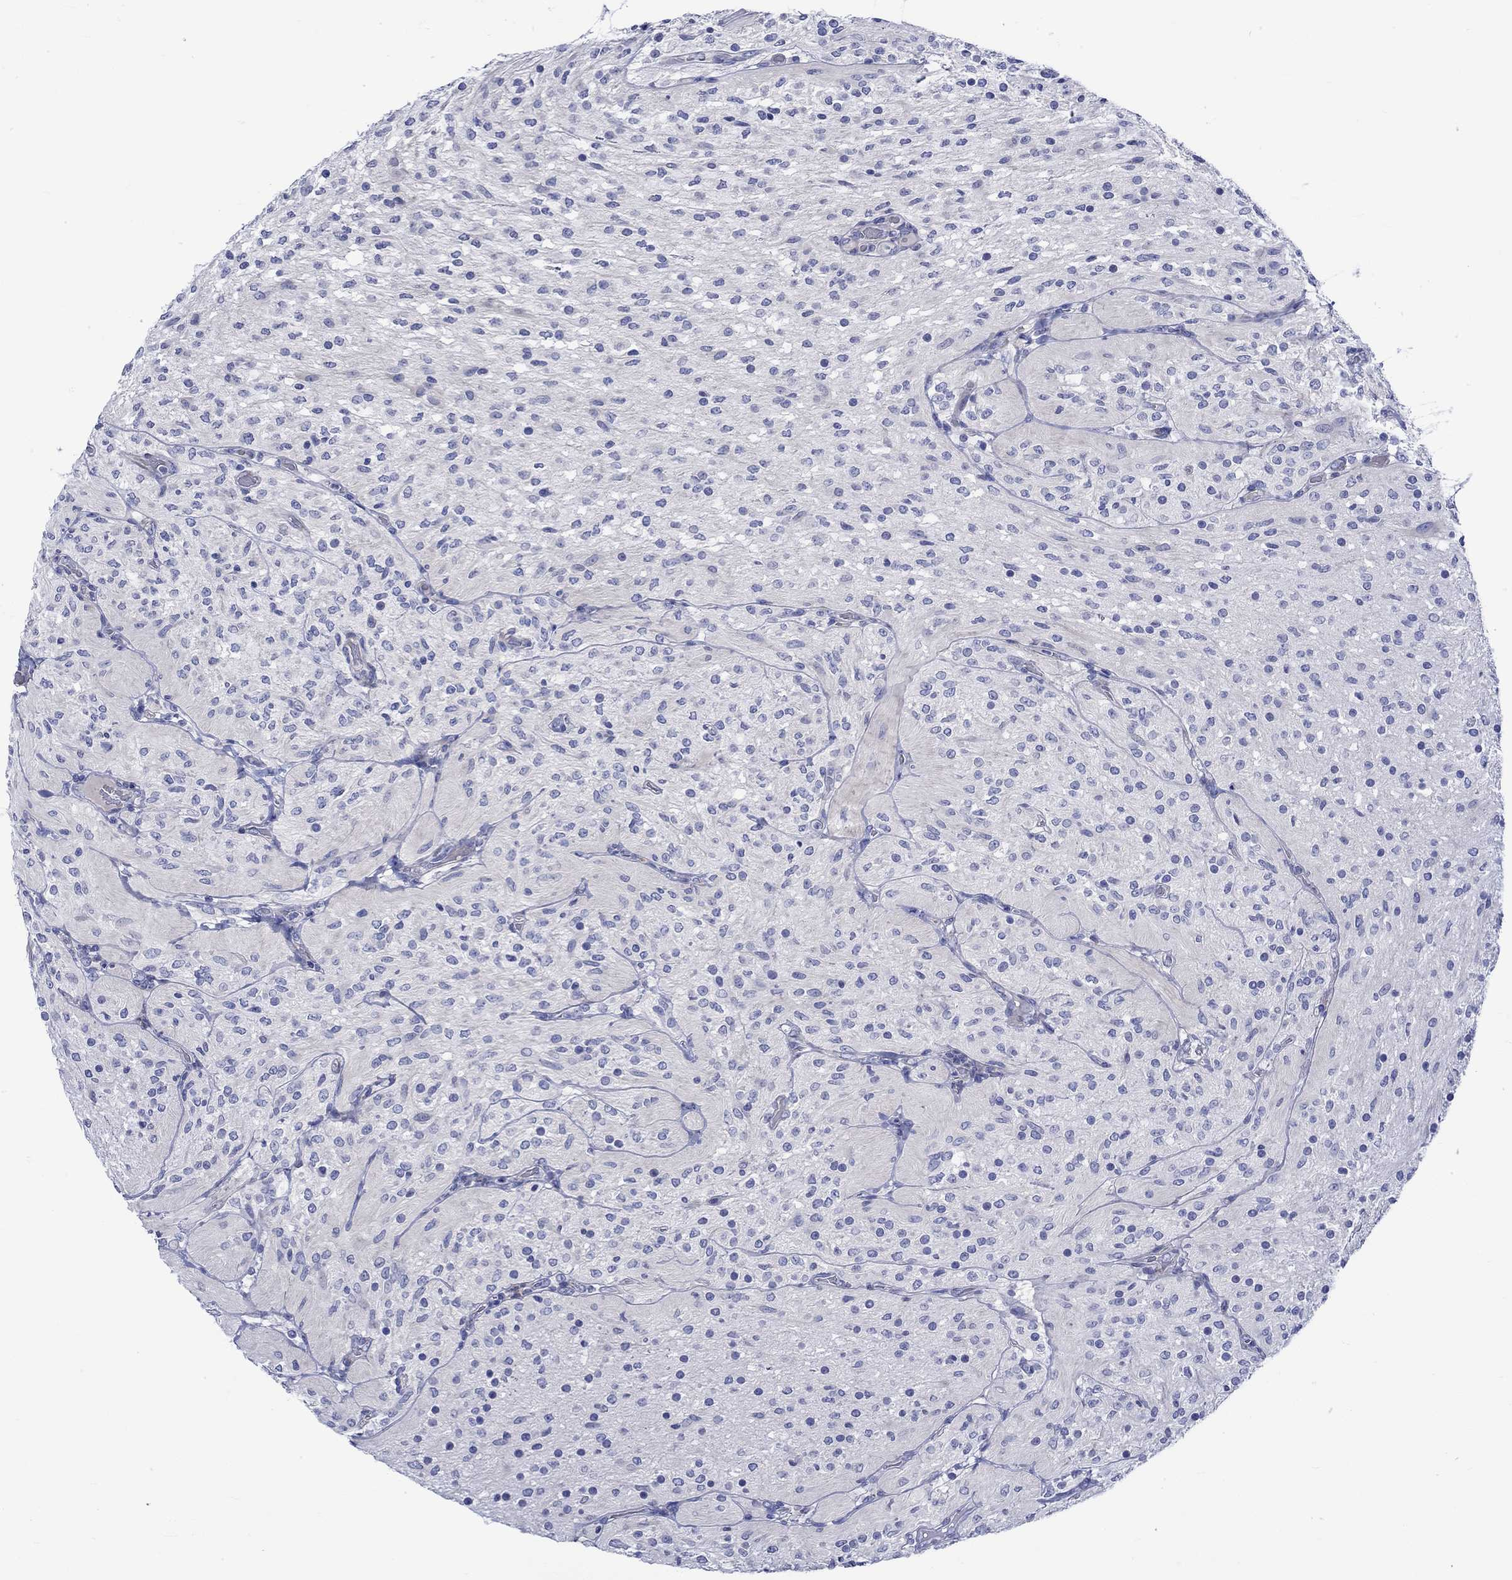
{"staining": {"intensity": "negative", "quantity": "none", "location": "none"}, "tissue": "glioma", "cell_type": "Tumor cells", "image_type": "cancer", "snomed": [{"axis": "morphology", "description": "Glioma, malignant, Low grade"}, {"axis": "topography", "description": "Brain"}], "caption": "Immunohistochemistry (IHC) histopathology image of neoplastic tissue: human malignant glioma (low-grade) stained with DAB (3,3'-diaminobenzidine) exhibits no significant protein expression in tumor cells. (DAB immunohistochemistry (IHC) visualized using brightfield microscopy, high magnification).", "gene": "NRIP3", "patient": {"sex": "male", "age": 3}}